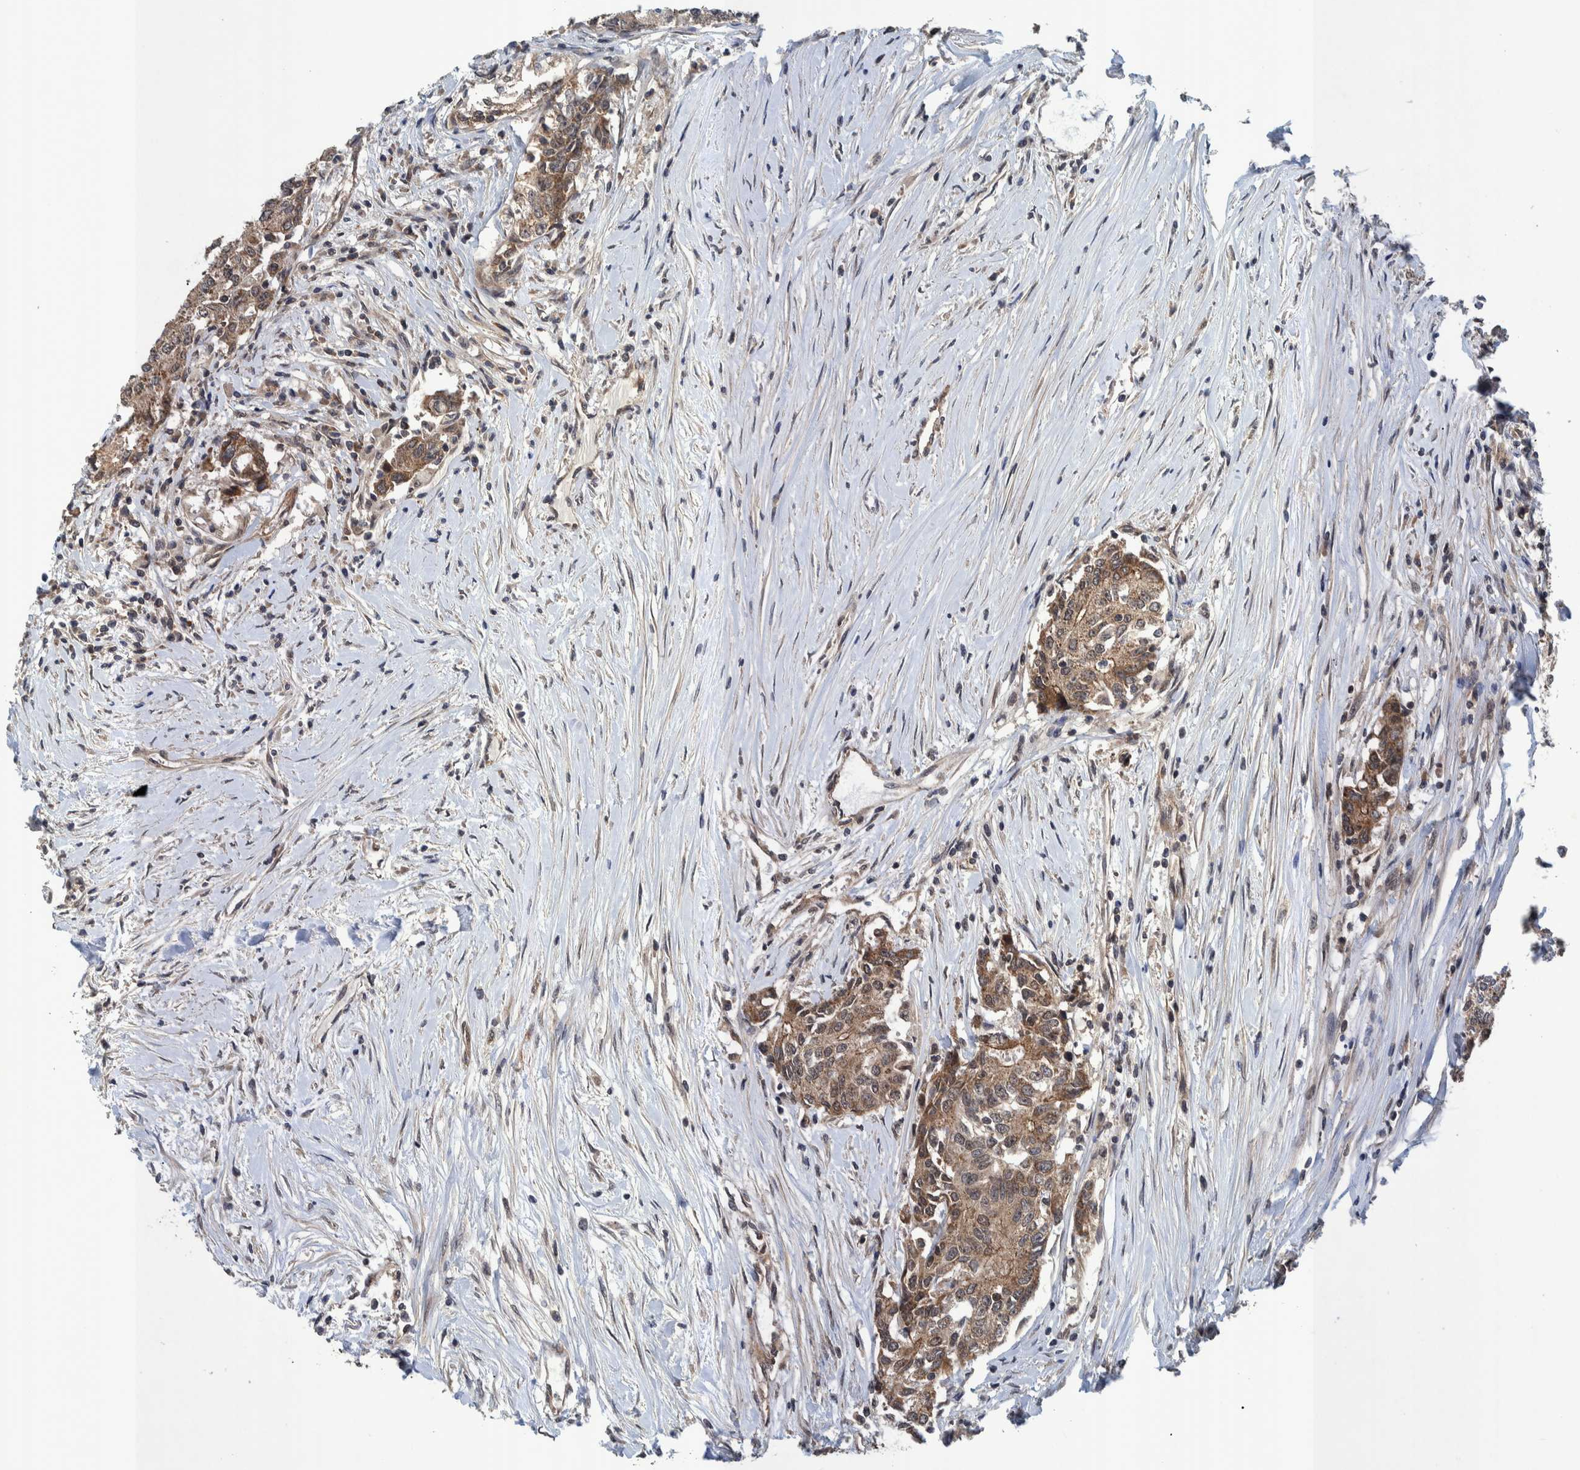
{"staining": {"intensity": "weak", "quantity": ">75%", "location": "cytoplasmic/membranous"}, "tissue": "colorectal cancer", "cell_type": "Tumor cells", "image_type": "cancer", "snomed": [{"axis": "morphology", "description": "Adenocarcinoma, NOS"}, {"axis": "topography", "description": "Colon"}], "caption": "A high-resolution histopathology image shows immunohistochemistry staining of adenocarcinoma (colorectal), which reveals weak cytoplasmic/membranous positivity in approximately >75% of tumor cells.", "gene": "MRPS7", "patient": {"sex": "female", "age": 77}}